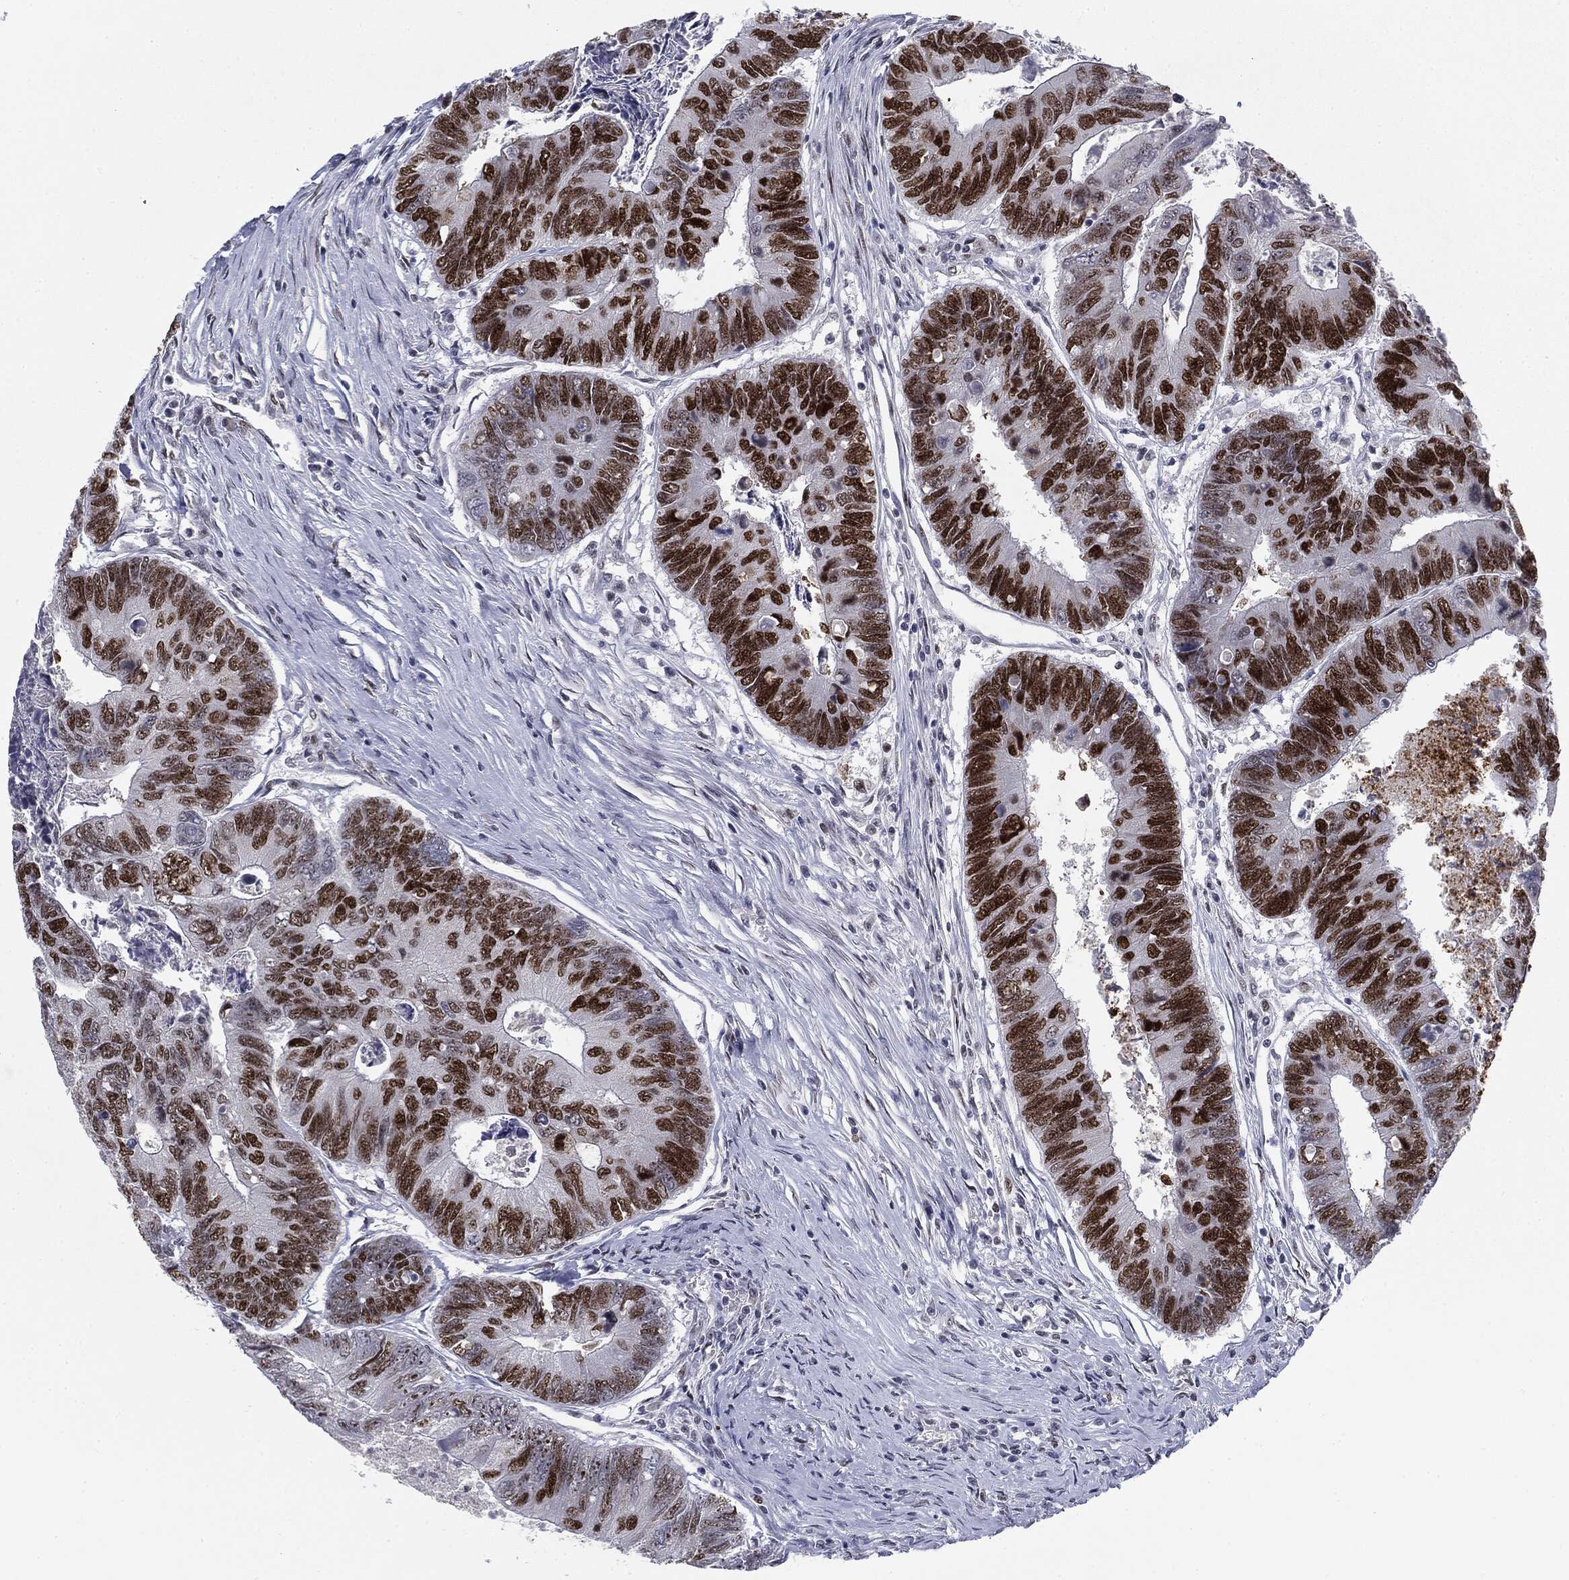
{"staining": {"intensity": "strong", "quantity": ">75%", "location": "nuclear"}, "tissue": "colorectal cancer", "cell_type": "Tumor cells", "image_type": "cancer", "snomed": [{"axis": "morphology", "description": "Adenocarcinoma, NOS"}, {"axis": "topography", "description": "Colon"}], "caption": "This is a micrograph of immunohistochemistry (IHC) staining of colorectal cancer, which shows strong expression in the nuclear of tumor cells.", "gene": "MDC1", "patient": {"sex": "female", "age": 67}}